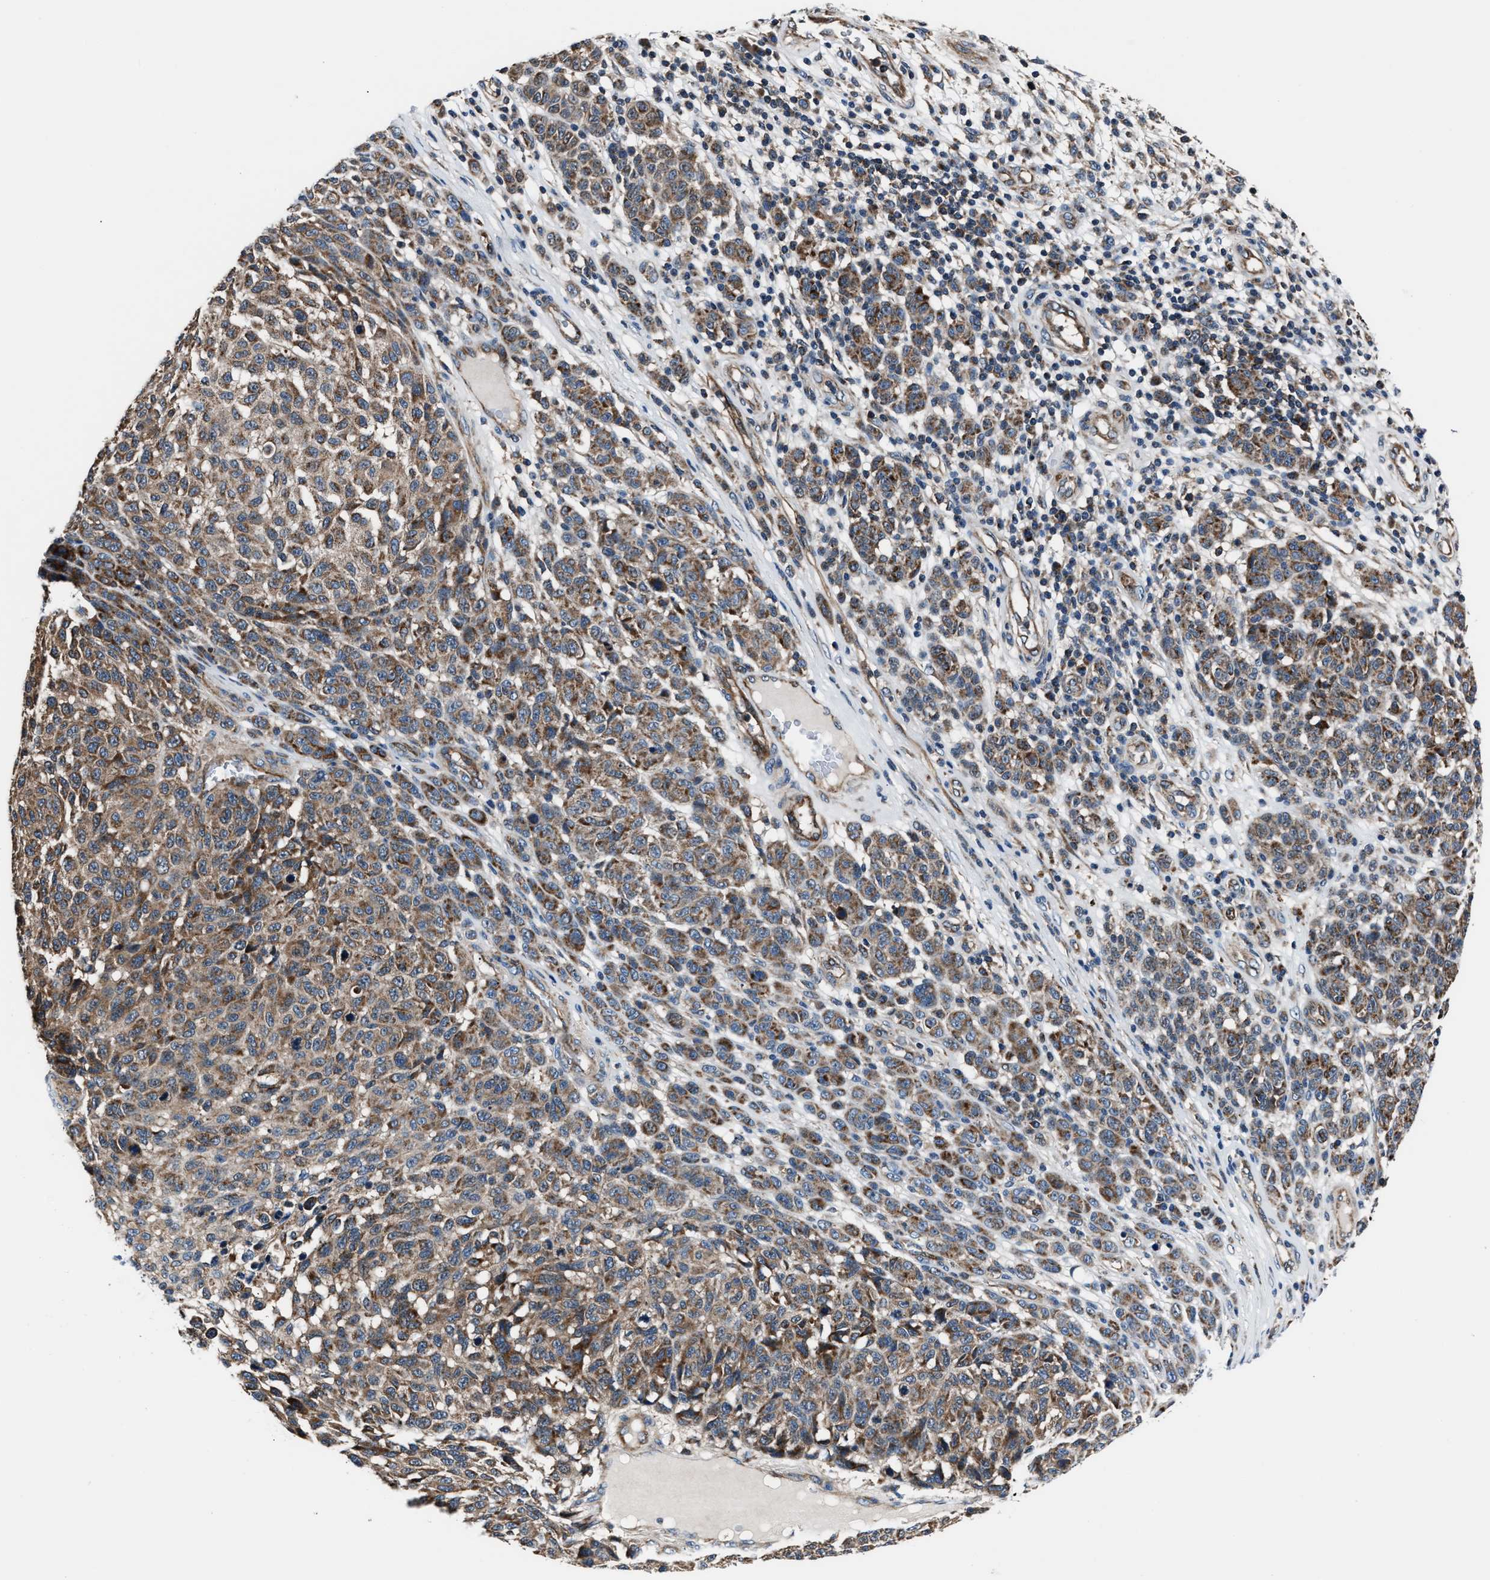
{"staining": {"intensity": "moderate", "quantity": ">75%", "location": "cytoplasmic/membranous"}, "tissue": "melanoma", "cell_type": "Tumor cells", "image_type": "cancer", "snomed": [{"axis": "morphology", "description": "Malignant melanoma, NOS"}, {"axis": "topography", "description": "Skin"}], "caption": "Immunohistochemistry (DAB (3,3'-diaminobenzidine)) staining of human melanoma shows moderate cytoplasmic/membranous protein staining in approximately >75% of tumor cells. The protein is shown in brown color, while the nuclei are stained blue.", "gene": "GGCT", "patient": {"sex": "male", "age": 59}}